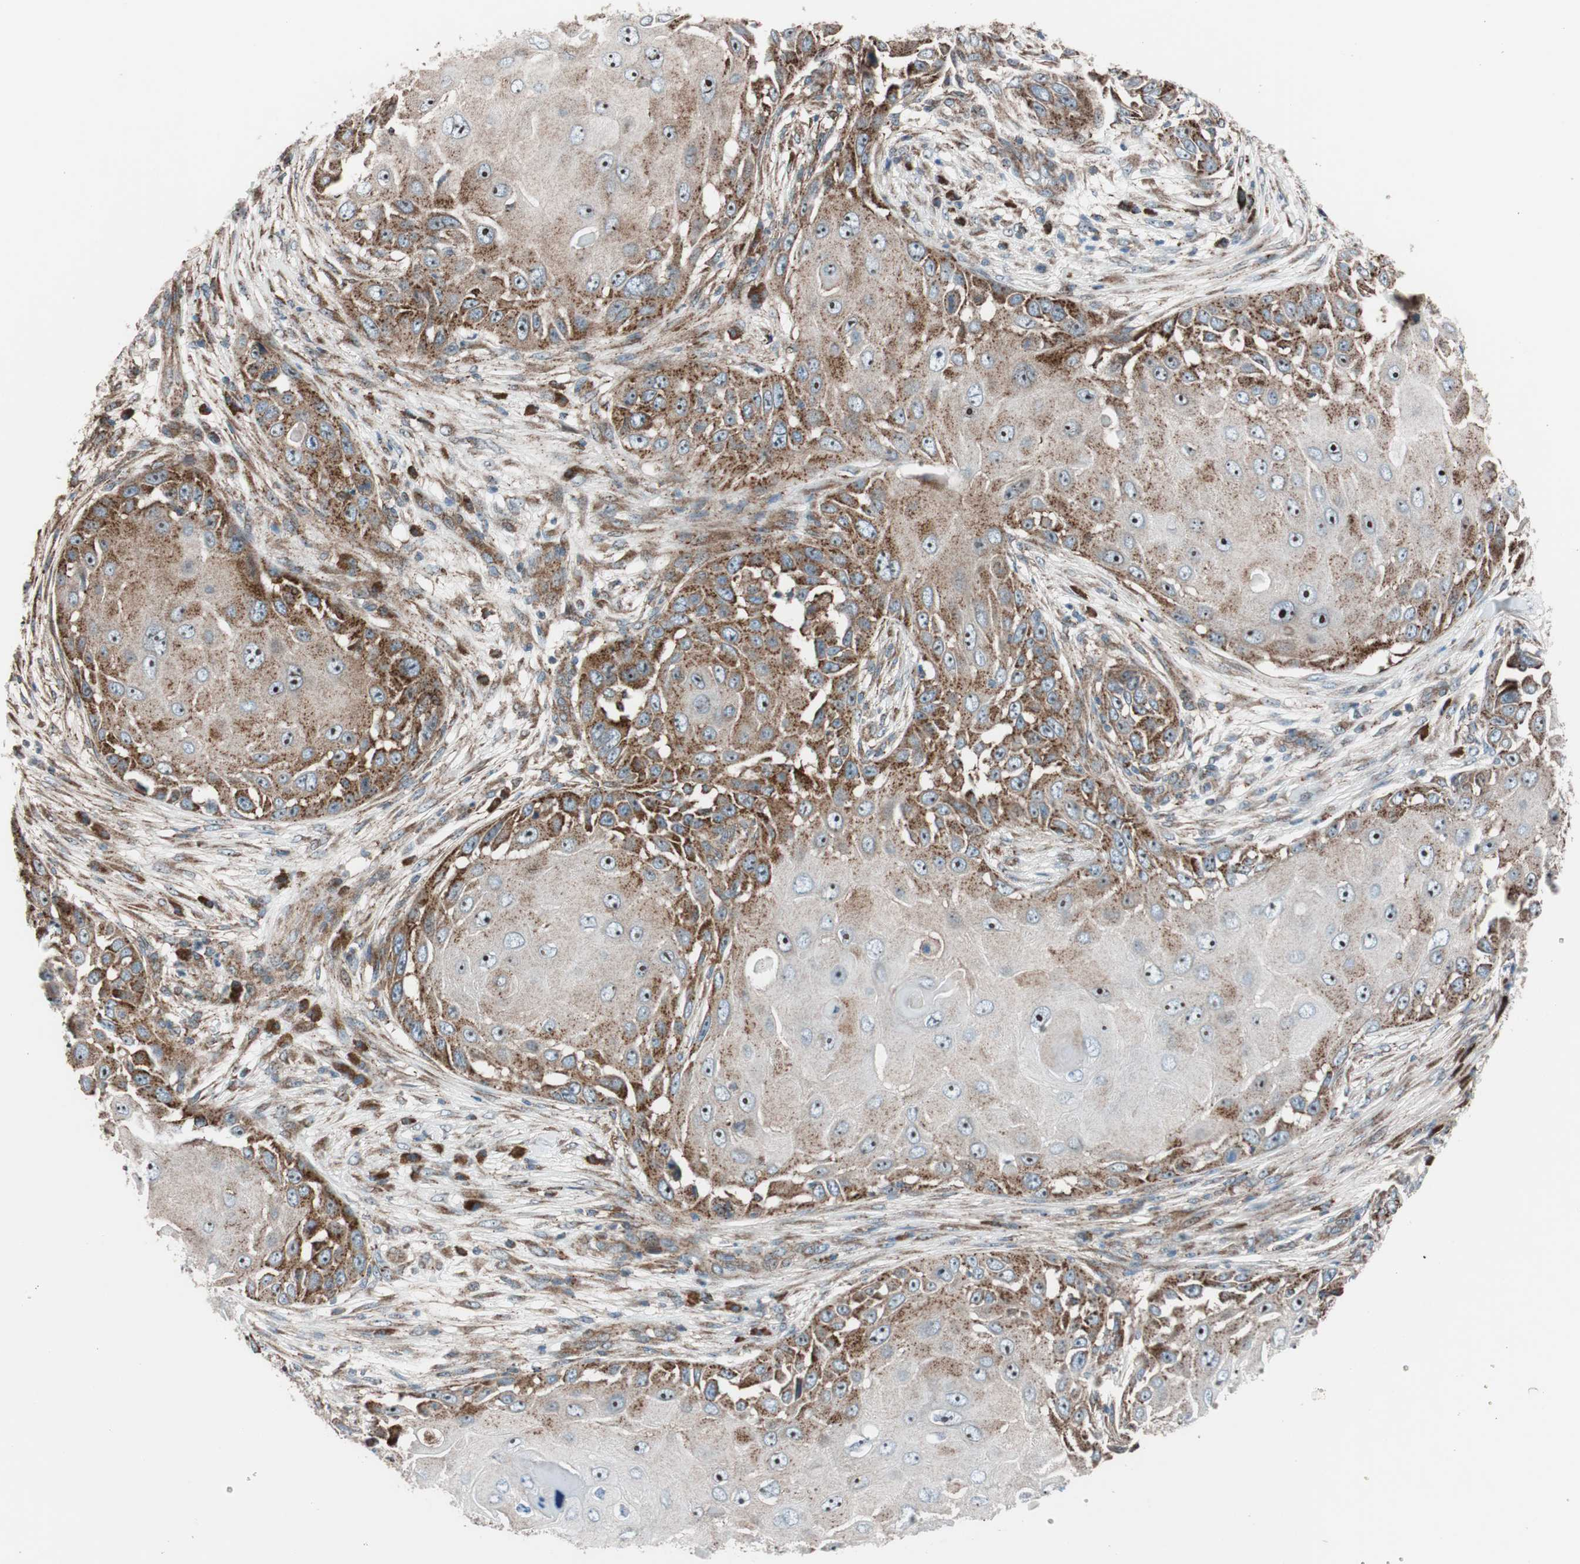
{"staining": {"intensity": "strong", "quantity": ">75%", "location": "cytoplasmic/membranous"}, "tissue": "skin cancer", "cell_type": "Tumor cells", "image_type": "cancer", "snomed": [{"axis": "morphology", "description": "Squamous cell carcinoma, NOS"}, {"axis": "topography", "description": "Skin"}], "caption": "A histopathology image of skin cancer (squamous cell carcinoma) stained for a protein exhibits strong cytoplasmic/membranous brown staining in tumor cells. (DAB = brown stain, brightfield microscopy at high magnification).", "gene": "CCL14", "patient": {"sex": "female", "age": 44}}